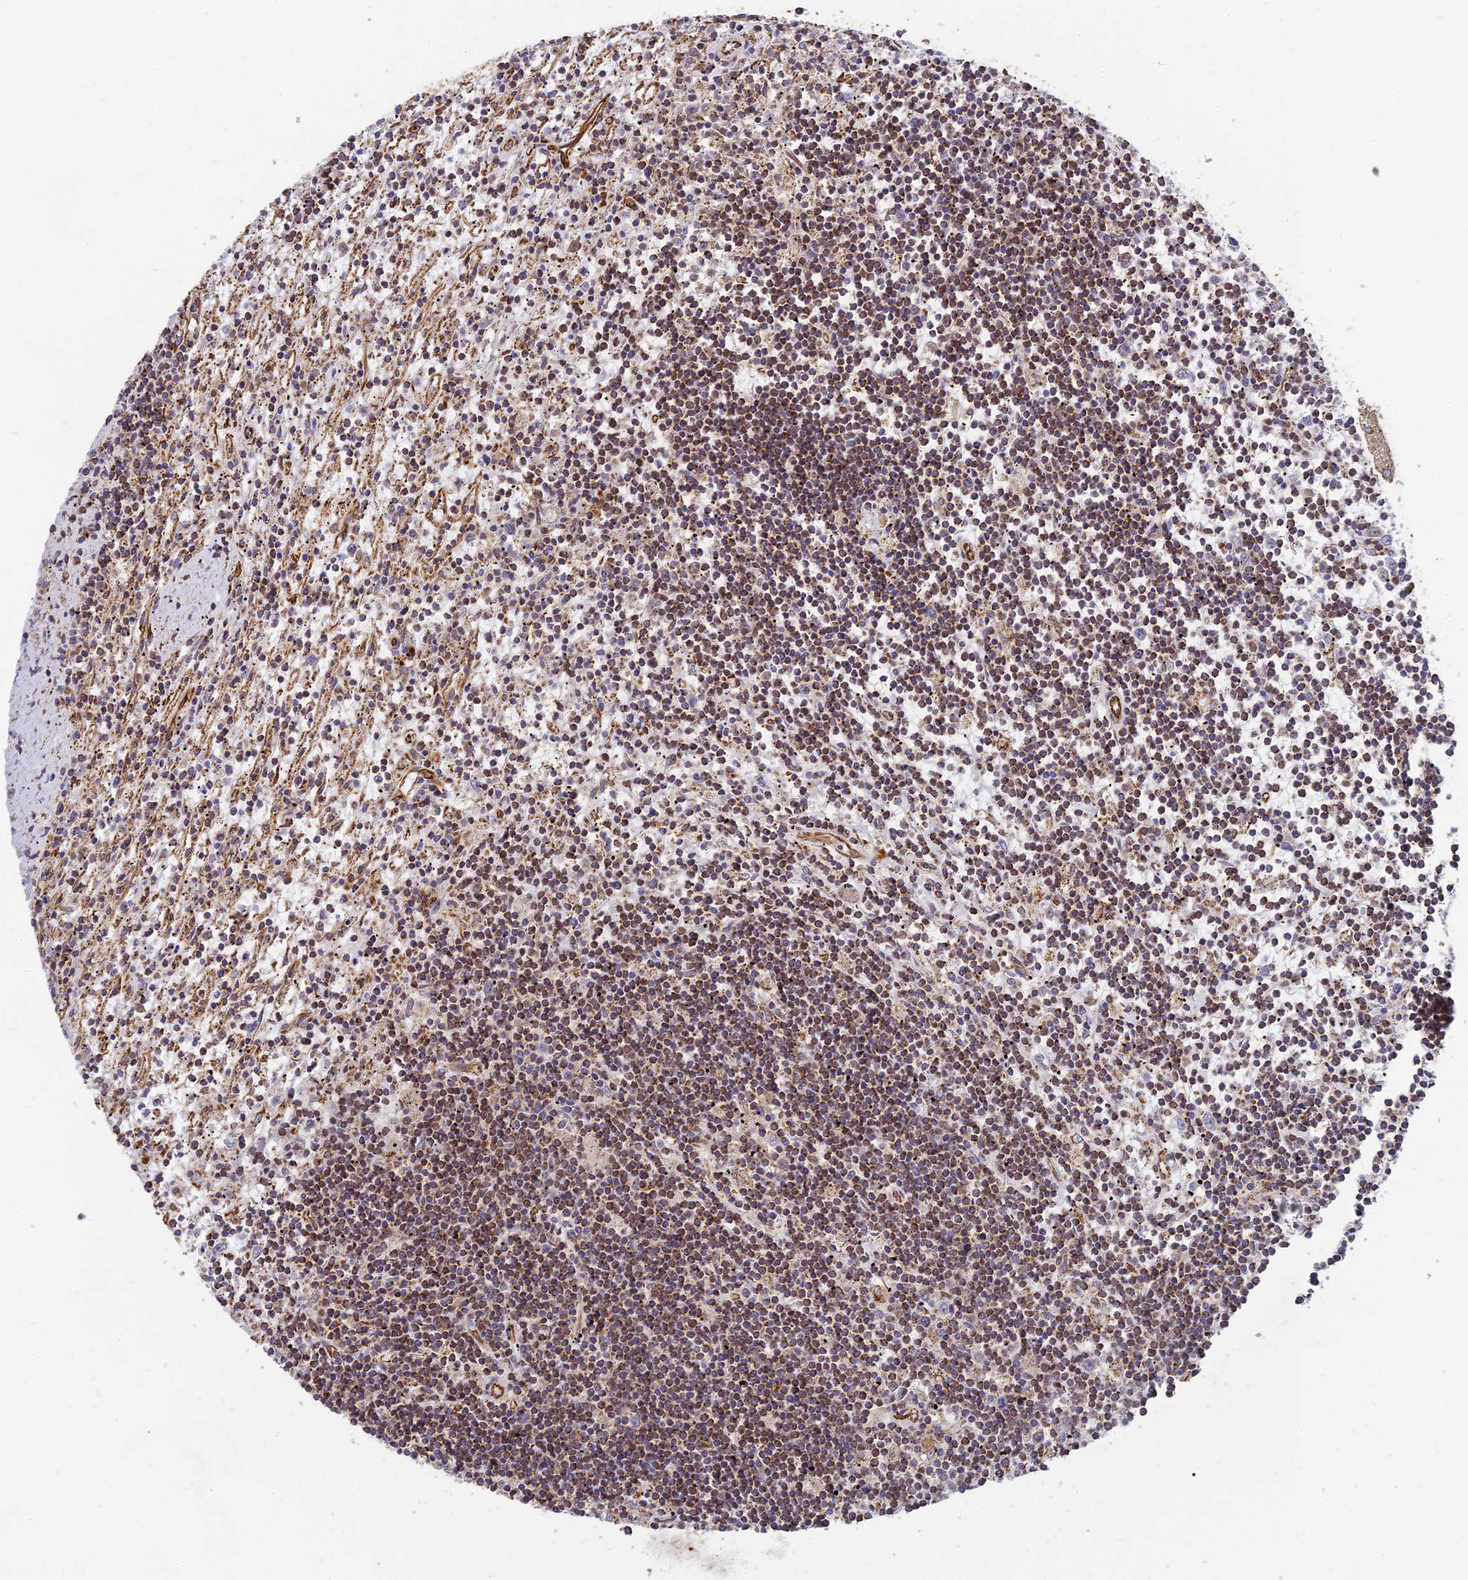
{"staining": {"intensity": "moderate", "quantity": ">75%", "location": "cytoplasmic/membranous"}, "tissue": "lymphoma", "cell_type": "Tumor cells", "image_type": "cancer", "snomed": [{"axis": "morphology", "description": "Malignant lymphoma, non-Hodgkin's type, Low grade"}, {"axis": "topography", "description": "Spleen"}], "caption": "This is a histology image of IHC staining of lymphoma, which shows moderate positivity in the cytoplasmic/membranous of tumor cells.", "gene": "DSTYK", "patient": {"sex": "male", "age": 76}}